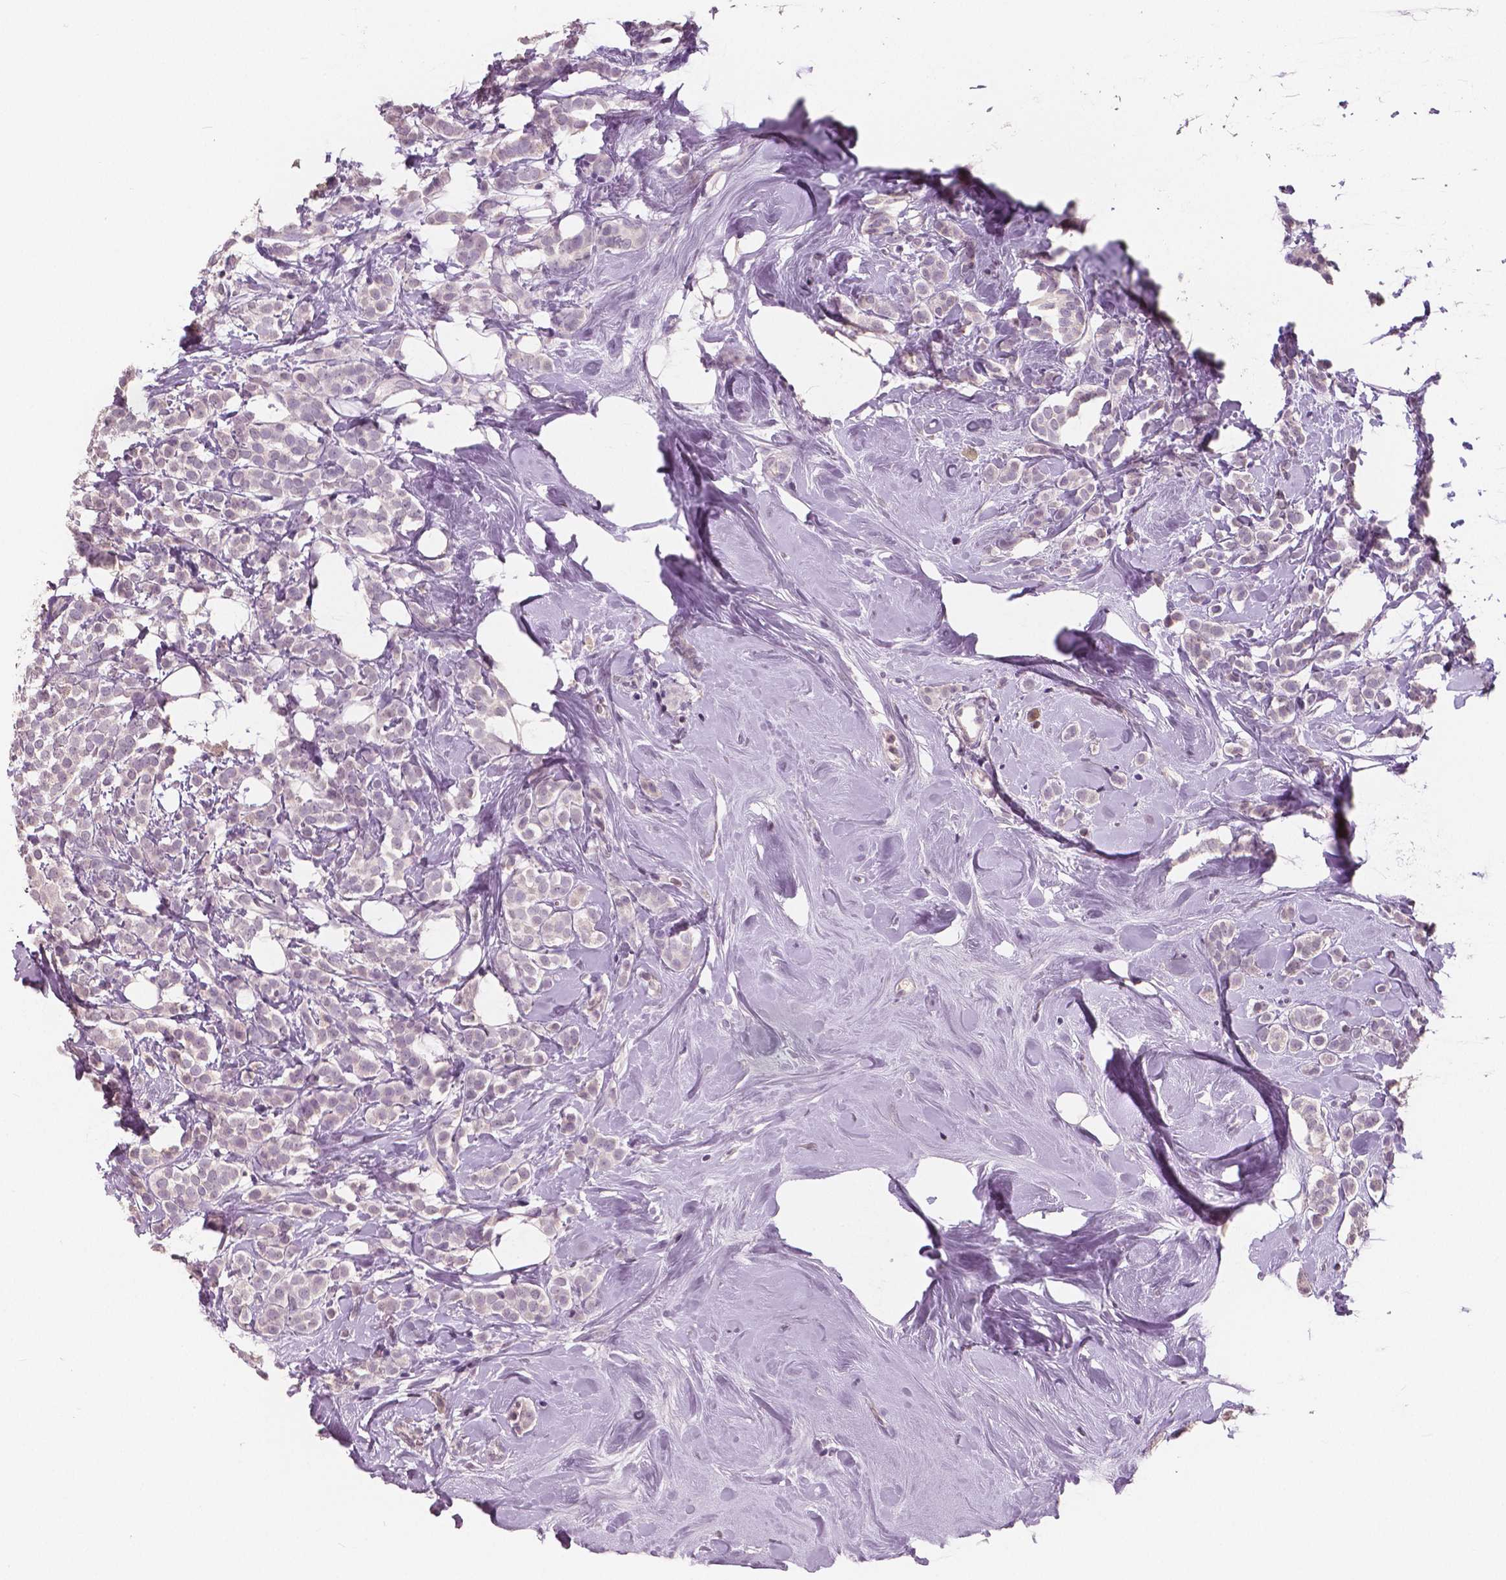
{"staining": {"intensity": "negative", "quantity": "none", "location": "none"}, "tissue": "breast cancer", "cell_type": "Tumor cells", "image_type": "cancer", "snomed": [{"axis": "morphology", "description": "Lobular carcinoma"}, {"axis": "topography", "description": "Breast"}], "caption": "There is no significant staining in tumor cells of breast cancer.", "gene": "NECAB1", "patient": {"sex": "female", "age": 49}}